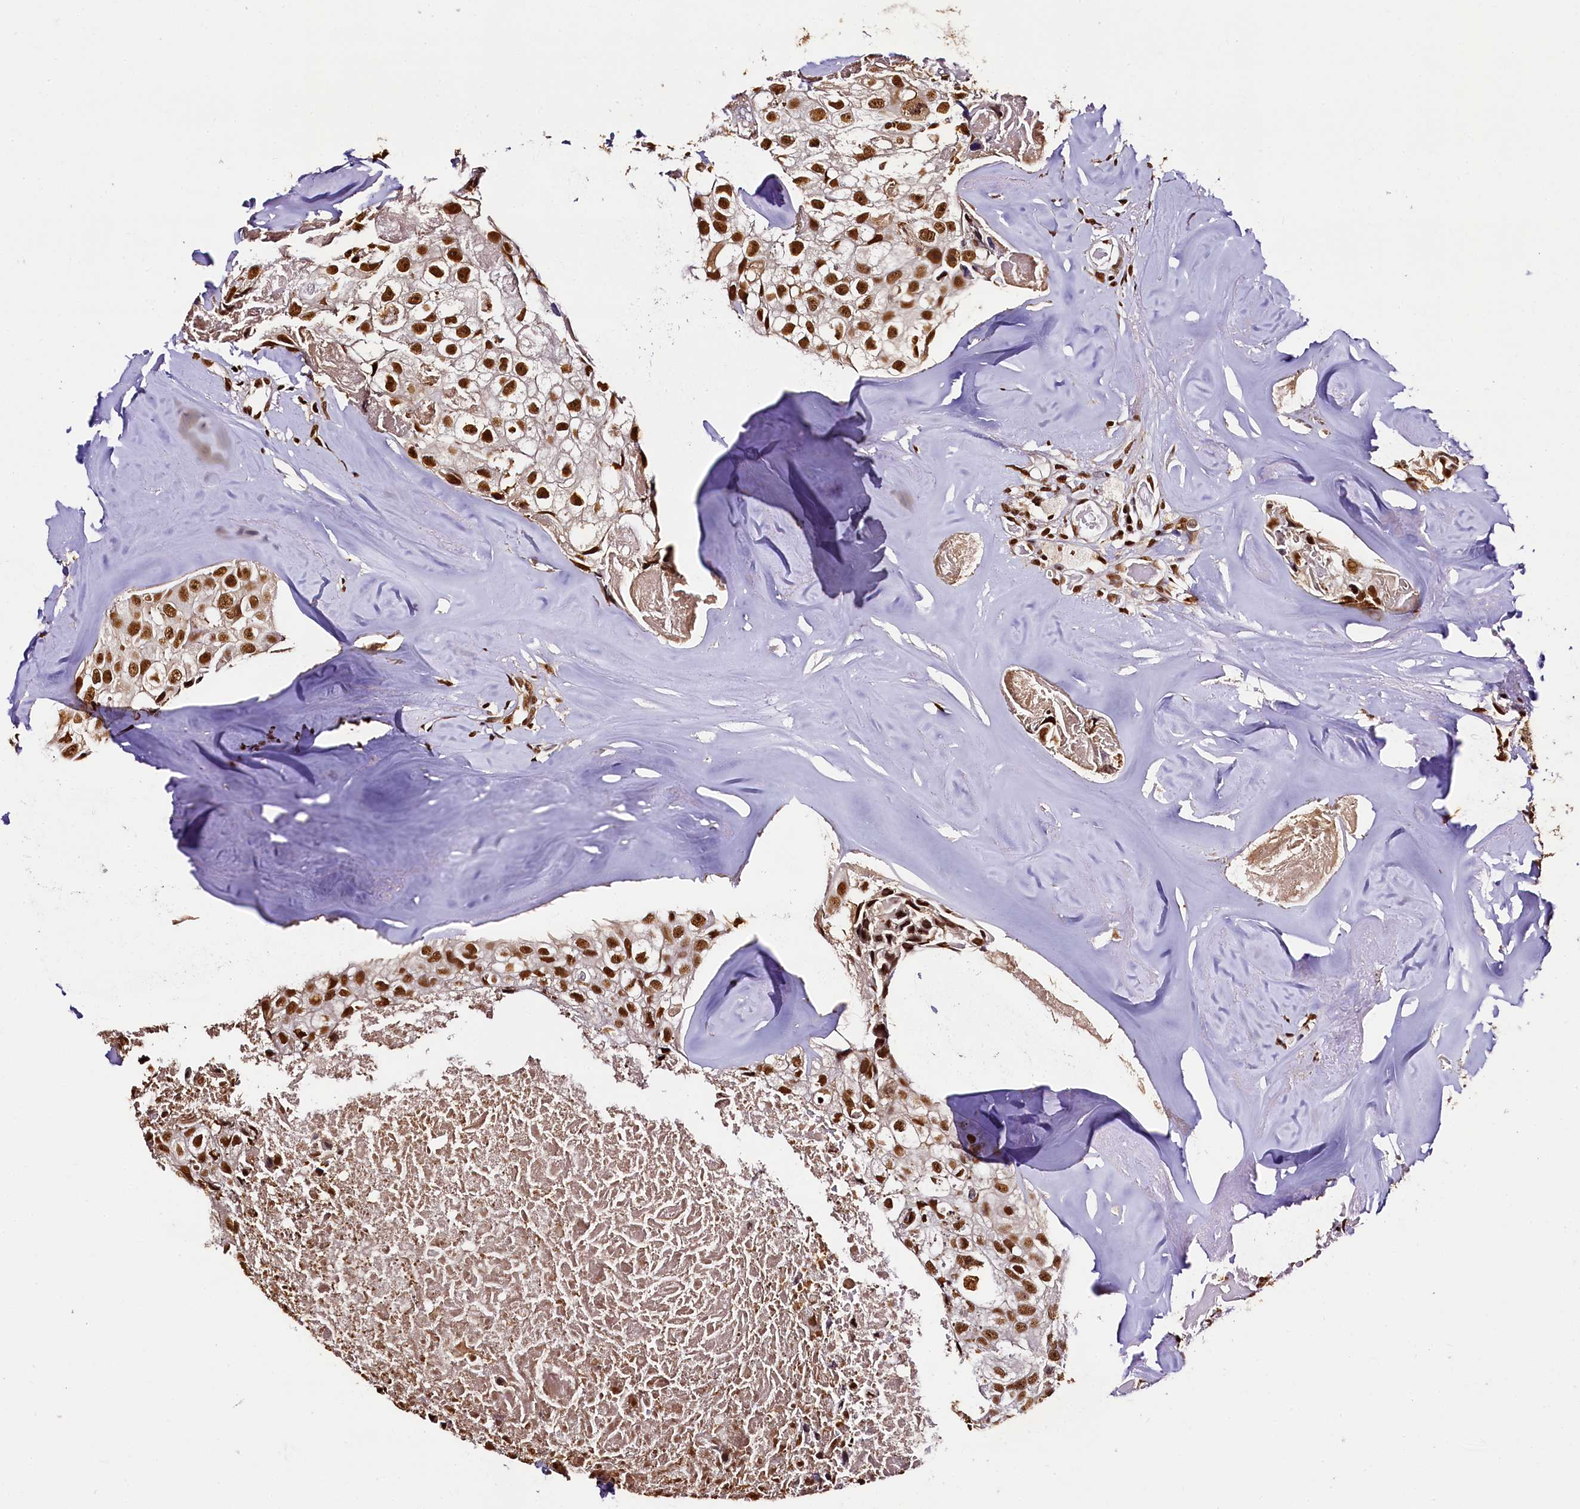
{"staining": {"intensity": "strong", "quantity": ">75%", "location": "nuclear"}, "tissue": "head and neck cancer", "cell_type": "Tumor cells", "image_type": "cancer", "snomed": [{"axis": "morphology", "description": "Adenocarcinoma, NOS"}, {"axis": "morphology", "description": "Adenocarcinoma, metastatic, NOS"}, {"axis": "topography", "description": "Head-Neck"}], "caption": "Immunohistochemistry (IHC) of head and neck metastatic adenocarcinoma reveals high levels of strong nuclear positivity in about >75% of tumor cells.", "gene": "SNRPD2", "patient": {"sex": "male", "age": 75}}